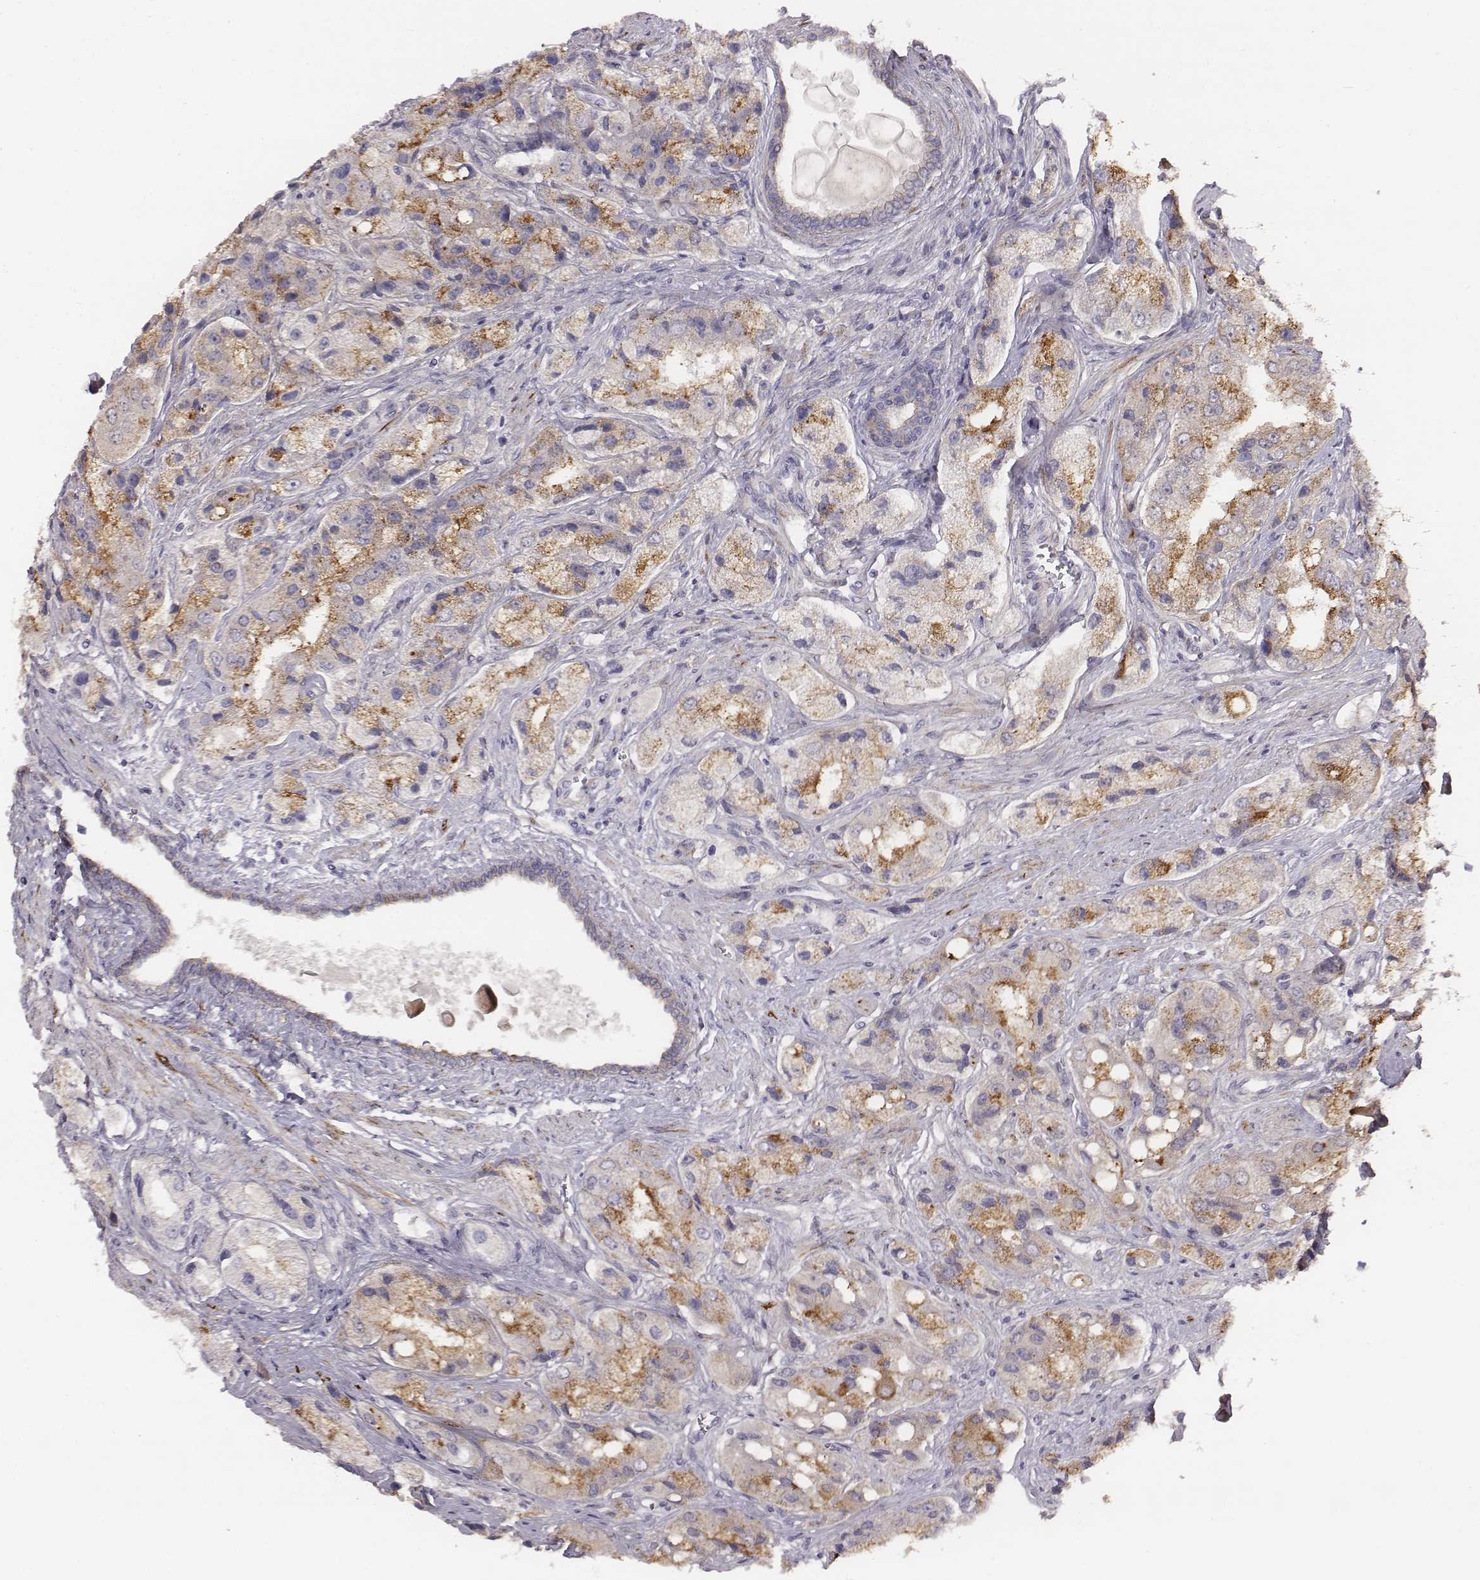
{"staining": {"intensity": "moderate", "quantity": "25%-75%", "location": "cytoplasmic/membranous"}, "tissue": "prostate cancer", "cell_type": "Tumor cells", "image_type": "cancer", "snomed": [{"axis": "morphology", "description": "Adenocarcinoma, Low grade"}, {"axis": "topography", "description": "Prostate"}], "caption": "Prostate cancer tissue reveals moderate cytoplasmic/membranous positivity in about 25%-75% of tumor cells", "gene": "PRKCZ", "patient": {"sex": "male", "age": 69}}